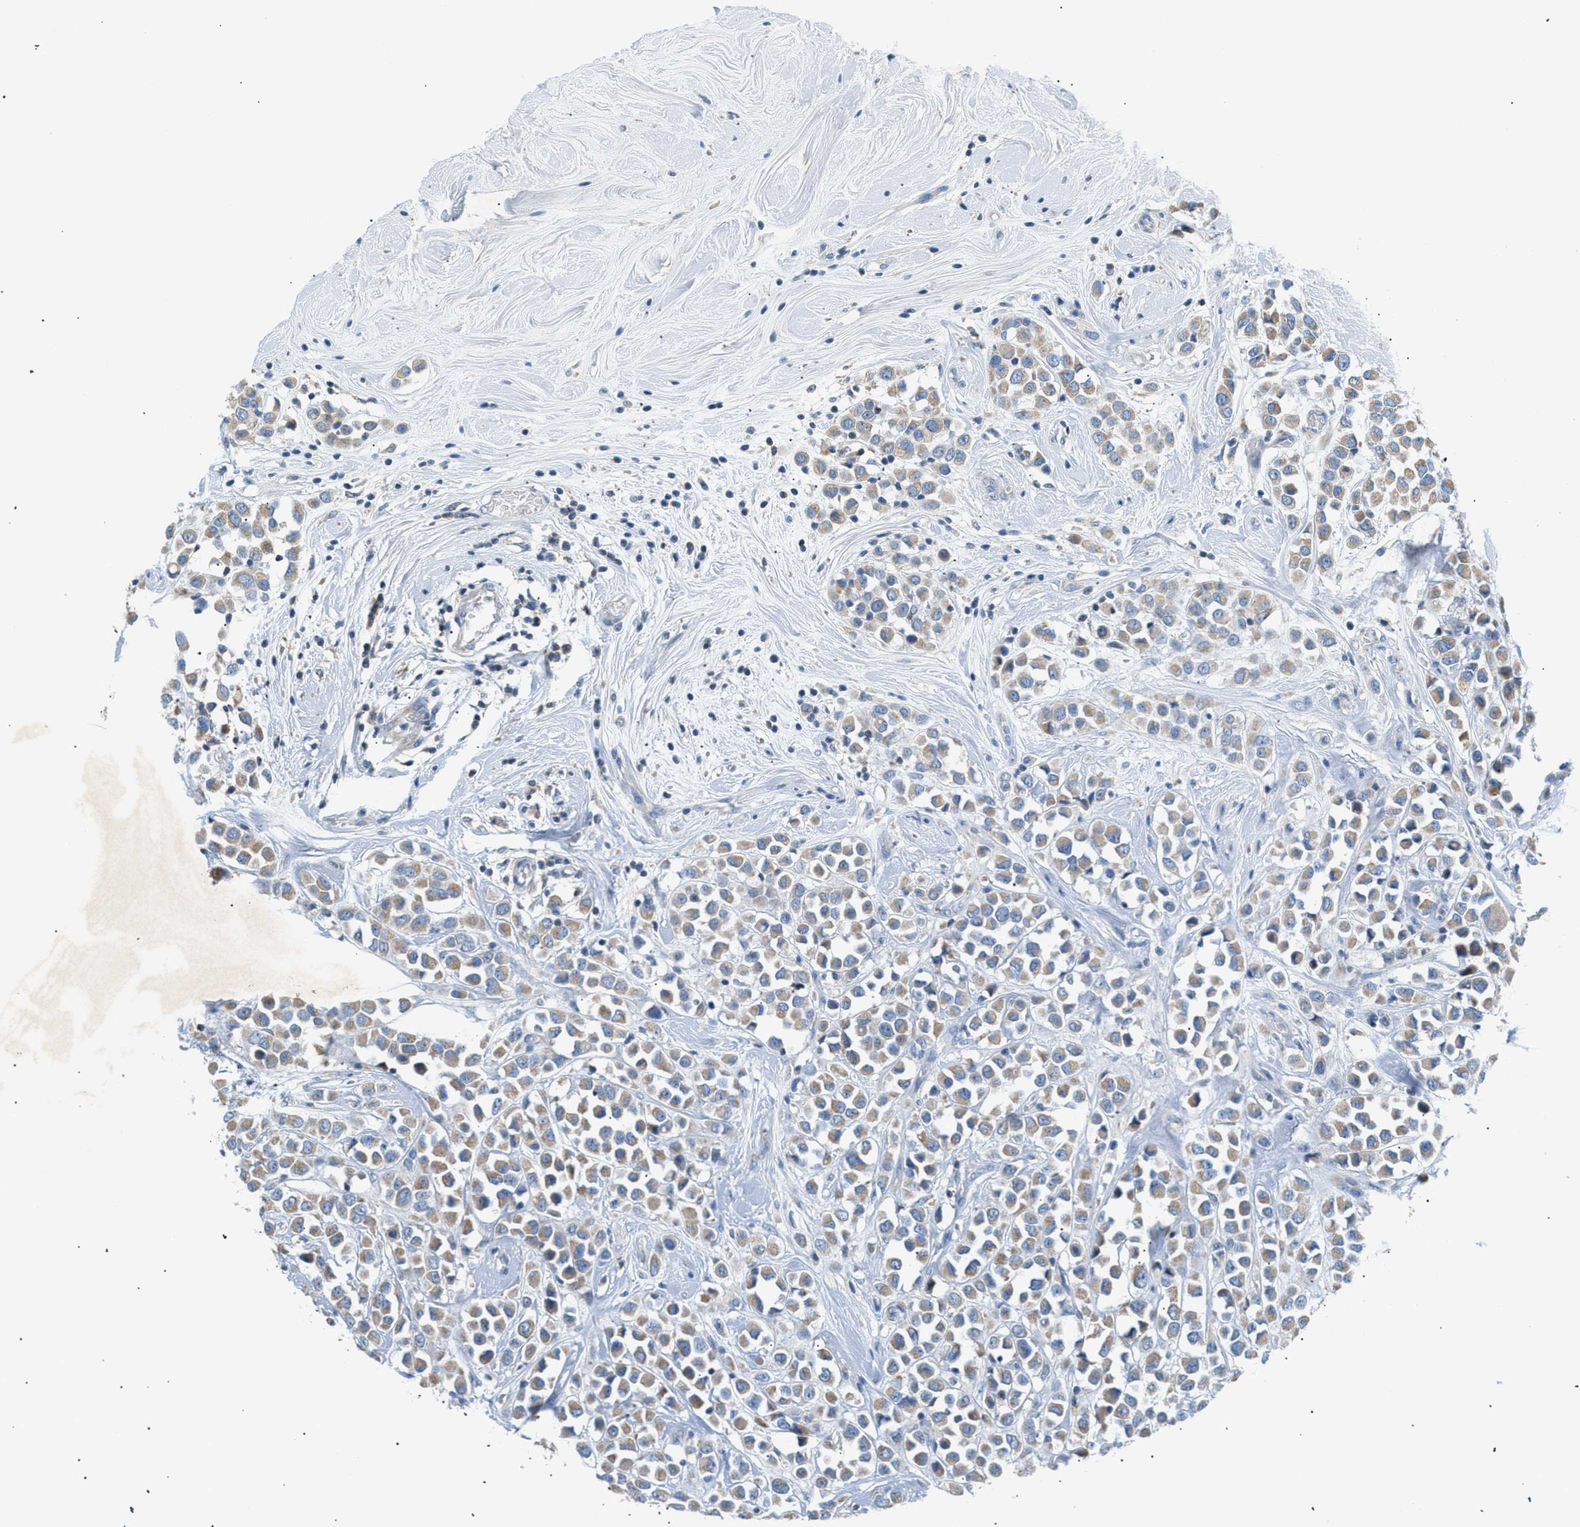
{"staining": {"intensity": "weak", "quantity": ">75%", "location": "cytoplasmic/membranous"}, "tissue": "breast cancer", "cell_type": "Tumor cells", "image_type": "cancer", "snomed": [{"axis": "morphology", "description": "Duct carcinoma"}, {"axis": "topography", "description": "Breast"}], "caption": "Approximately >75% of tumor cells in human infiltrating ductal carcinoma (breast) reveal weak cytoplasmic/membranous protein positivity as visualized by brown immunohistochemical staining.", "gene": "ILDR1", "patient": {"sex": "female", "age": 61}}